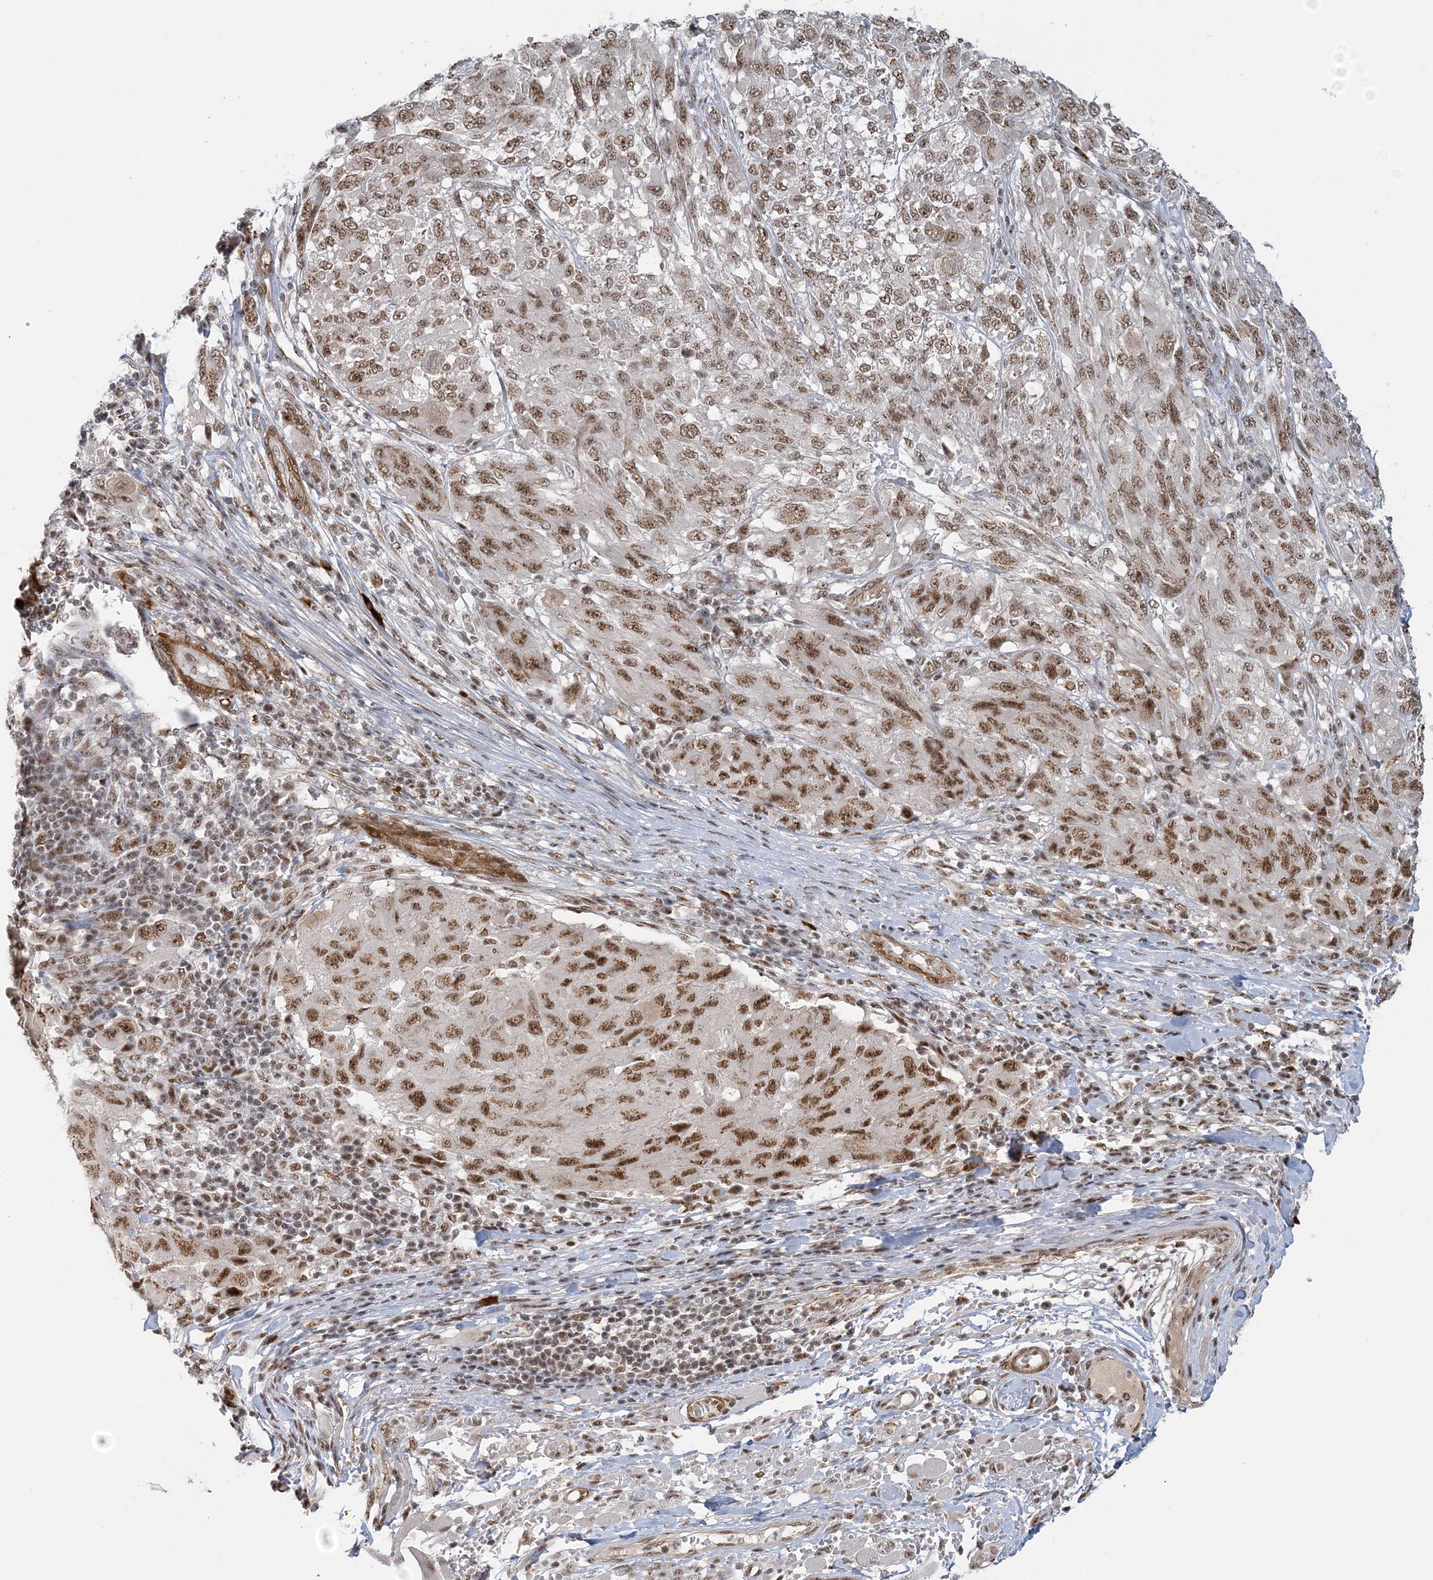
{"staining": {"intensity": "moderate", "quantity": ">75%", "location": "nuclear"}, "tissue": "melanoma", "cell_type": "Tumor cells", "image_type": "cancer", "snomed": [{"axis": "morphology", "description": "Malignant melanoma, NOS"}, {"axis": "topography", "description": "Skin"}], "caption": "Immunohistochemistry (IHC) staining of malignant melanoma, which shows medium levels of moderate nuclear staining in approximately >75% of tumor cells indicating moderate nuclear protein positivity. The staining was performed using DAB (3,3'-diaminobenzidine) (brown) for protein detection and nuclei were counterstained in hematoxylin (blue).", "gene": "PLRG1", "patient": {"sex": "female", "age": 91}}